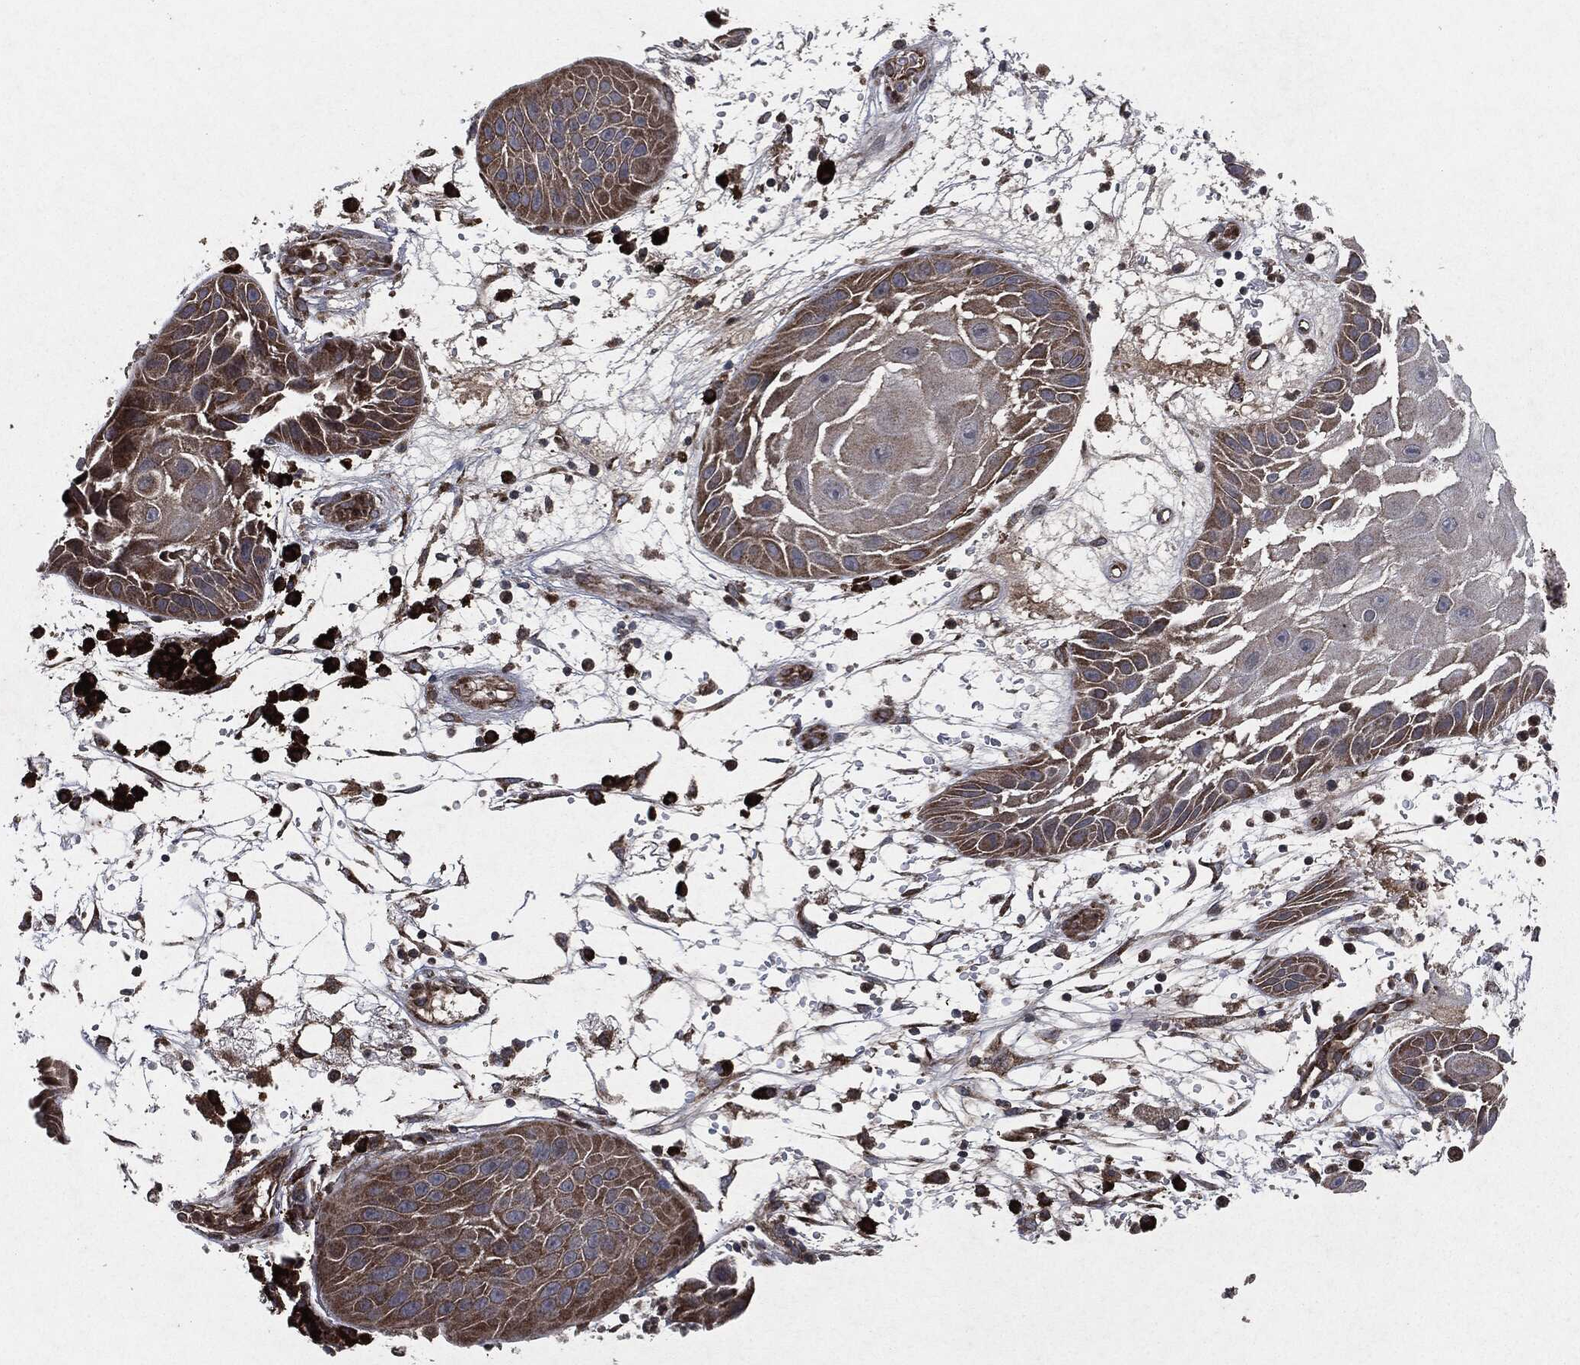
{"staining": {"intensity": "strong", "quantity": "25%-75%", "location": "cytoplasmic/membranous"}, "tissue": "skin cancer", "cell_type": "Tumor cells", "image_type": "cancer", "snomed": [{"axis": "morphology", "description": "Normal tissue, NOS"}, {"axis": "morphology", "description": "Squamous cell carcinoma, NOS"}, {"axis": "topography", "description": "Skin"}], "caption": "Skin cancer (squamous cell carcinoma) stained with a protein marker displays strong staining in tumor cells.", "gene": "RAF1", "patient": {"sex": "male", "age": 79}}